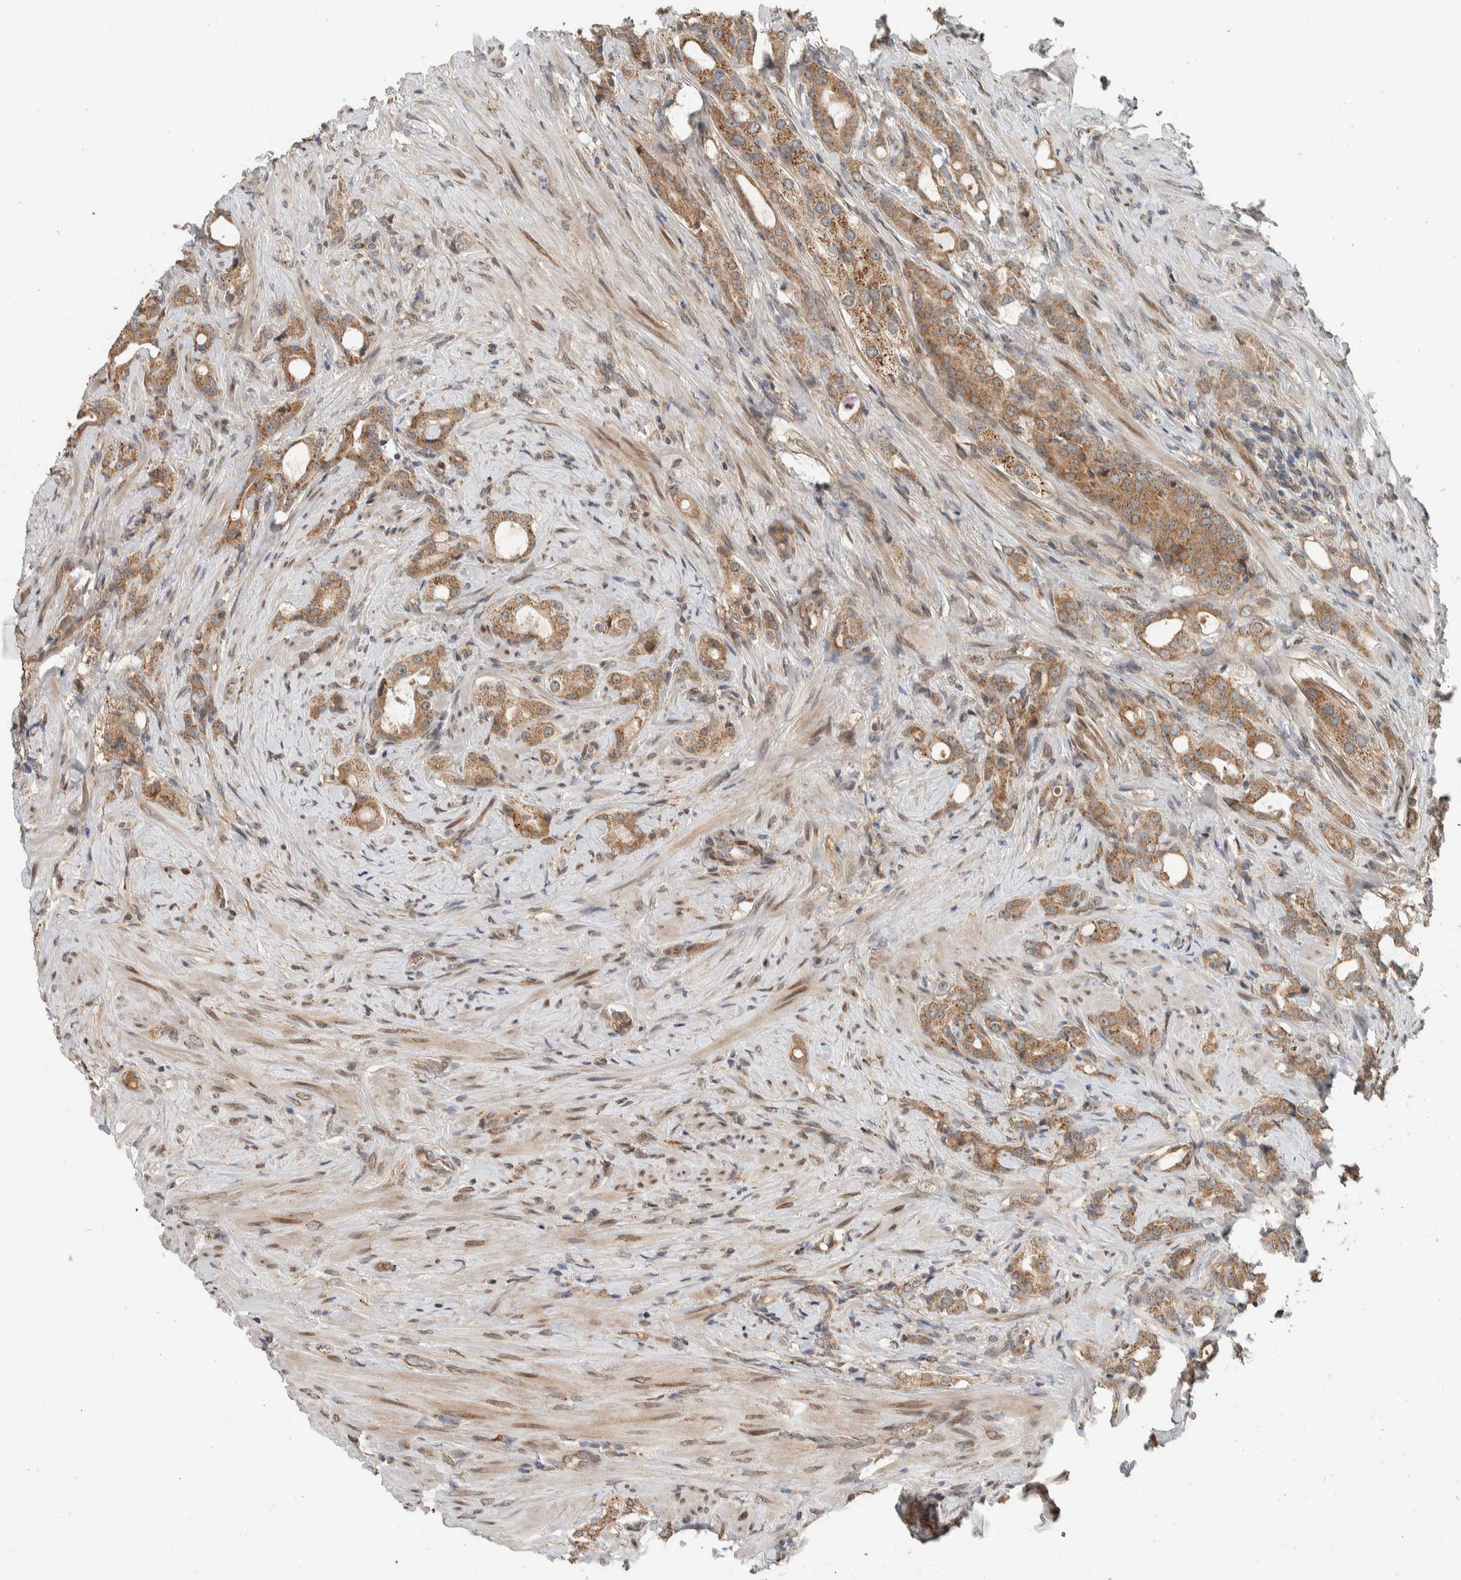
{"staining": {"intensity": "moderate", "quantity": ">75%", "location": "cytoplasmic/membranous"}, "tissue": "prostate cancer", "cell_type": "Tumor cells", "image_type": "cancer", "snomed": [{"axis": "morphology", "description": "Adenocarcinoma, High grade"}, {"axis": "topography", "description": "Prostate"}], "caption": "Protein expression analysis of human adenocarcinoma (high-grade) (prostate) reveals moderate cytoplasmic/membranous staining in approximately >75% of tumor cells.", "gene": "NBR1", "patient": {"sex": "male", "age": 63}}